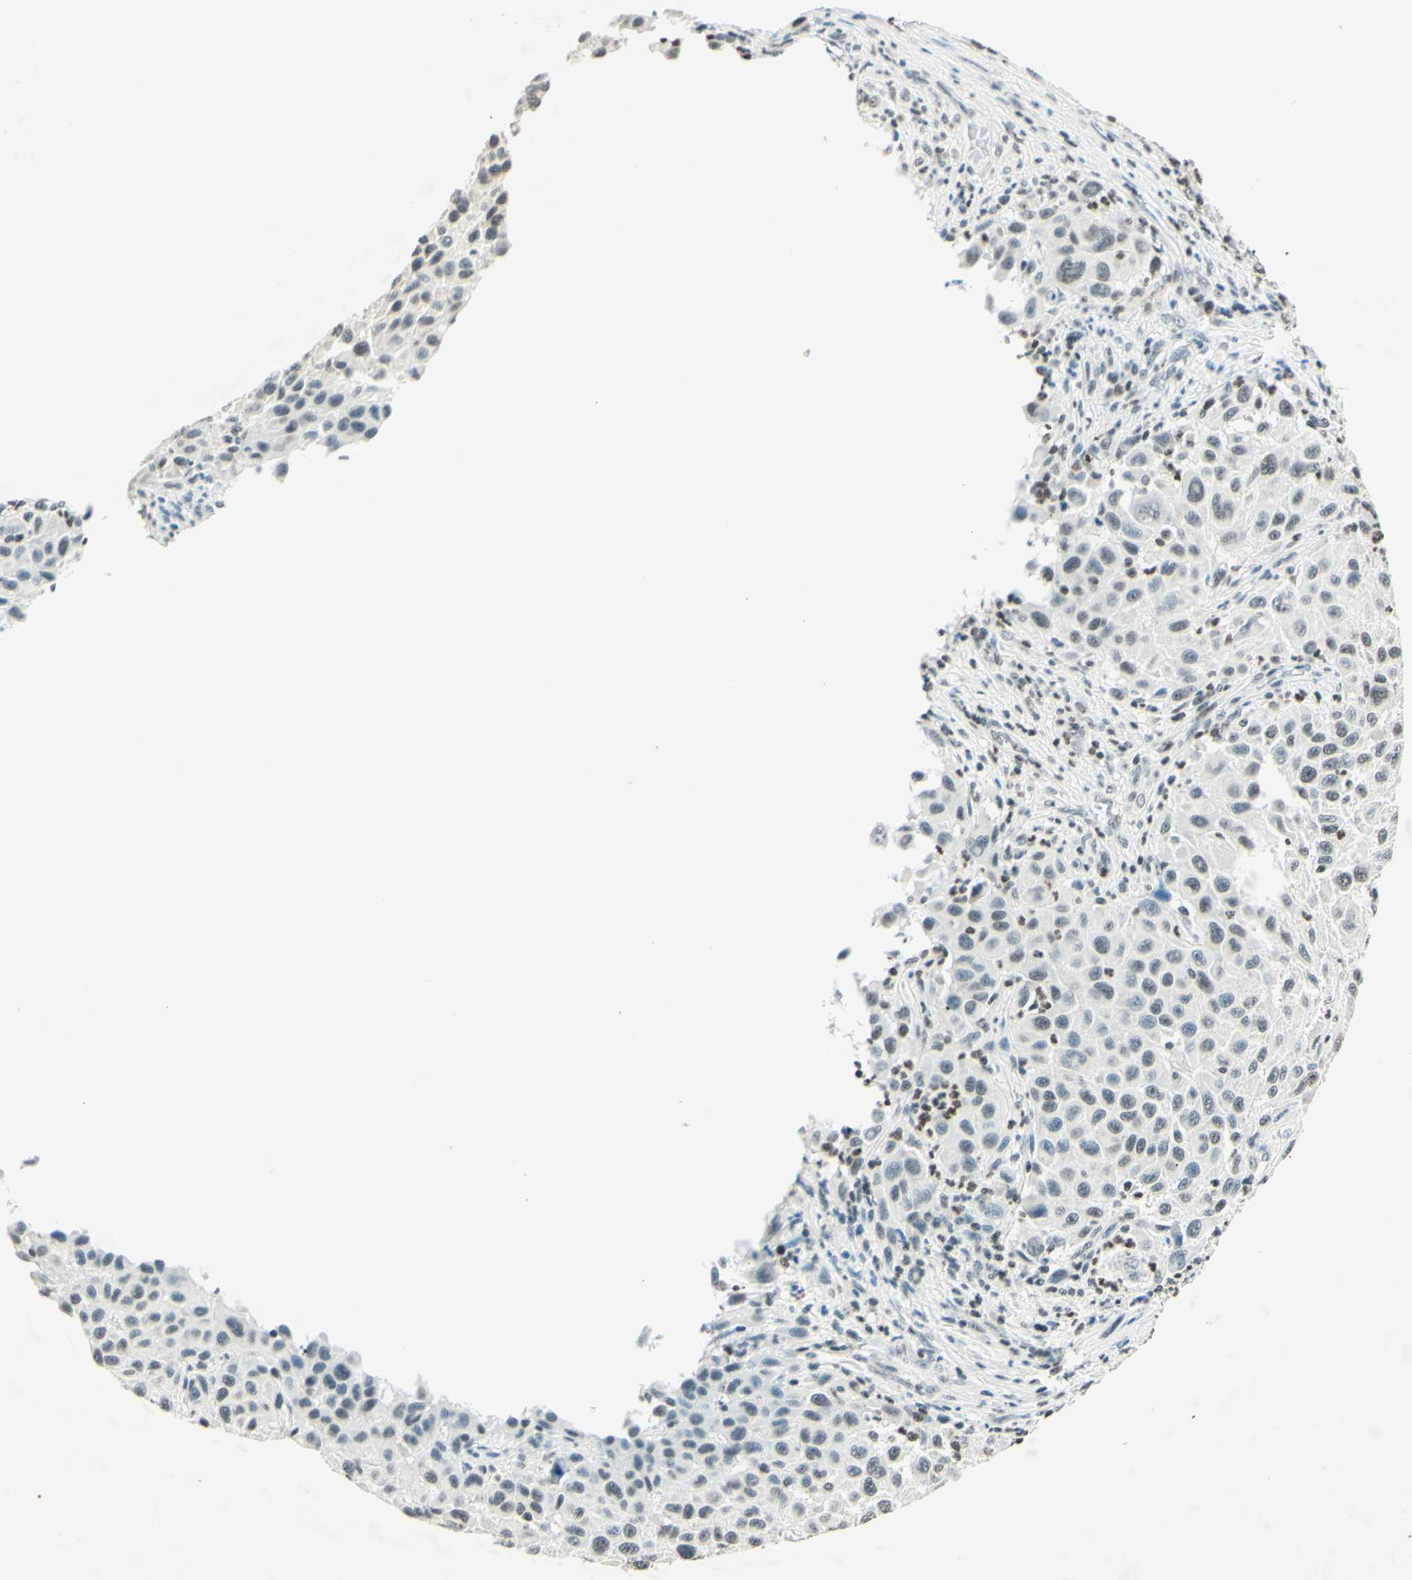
{"staining": {"intensity": "weak", "quantity": "<25%", "location": "nuclear"}, "tissue": "melanoma", "cell_type": "Tumor cells", "image_type": "cancer", "snomed": [{"axis": "morphology", "description": "Malignant melanoma, Metastatic site"}, {"axis": "topography", "description": "Lymph node"}], "caption": "Tumor cells show no significant staining in melanoma.", "gene": "MSH2", "patient": {"sex": "male", "age": 61}}